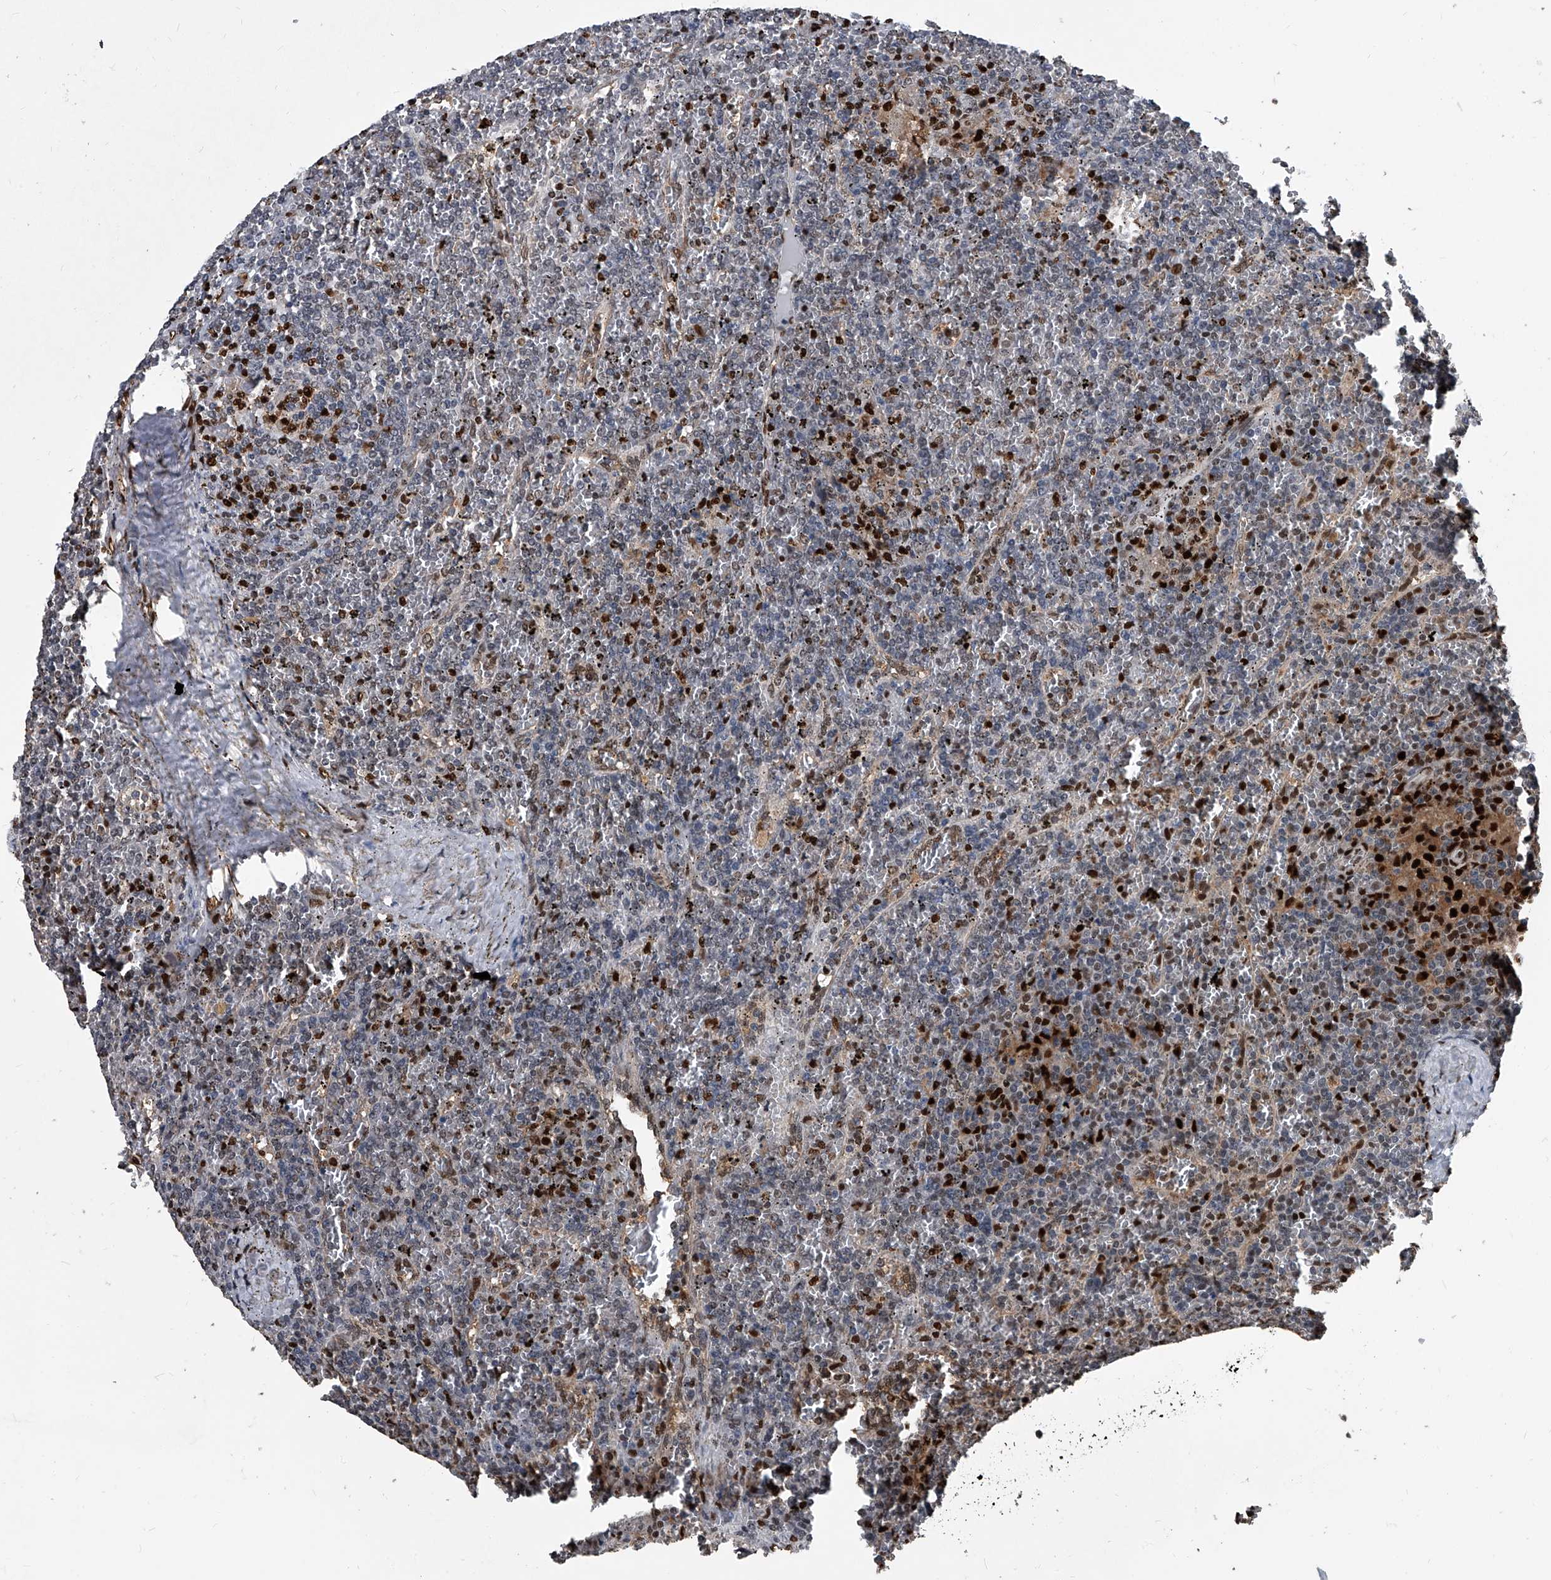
{"staining": {"intensity": "negative", "quantity": "none", "location": "none"}, "tissue": "lymphoma", "cell_type": "Tumor cells", "image_type": "cancer", "snomed": [{"axis": "morphology", "description": "Malignant lymphoma, non-Hodgkin's type, Low grade"}, {"axis": "topography", "description": "Spleen"}], "caption": "Protein analysis of lymphoma exhibits no significant positivity in tumor cells.", "gene": "FKBP5", "patient": {"sex": "female", "age": 19}}